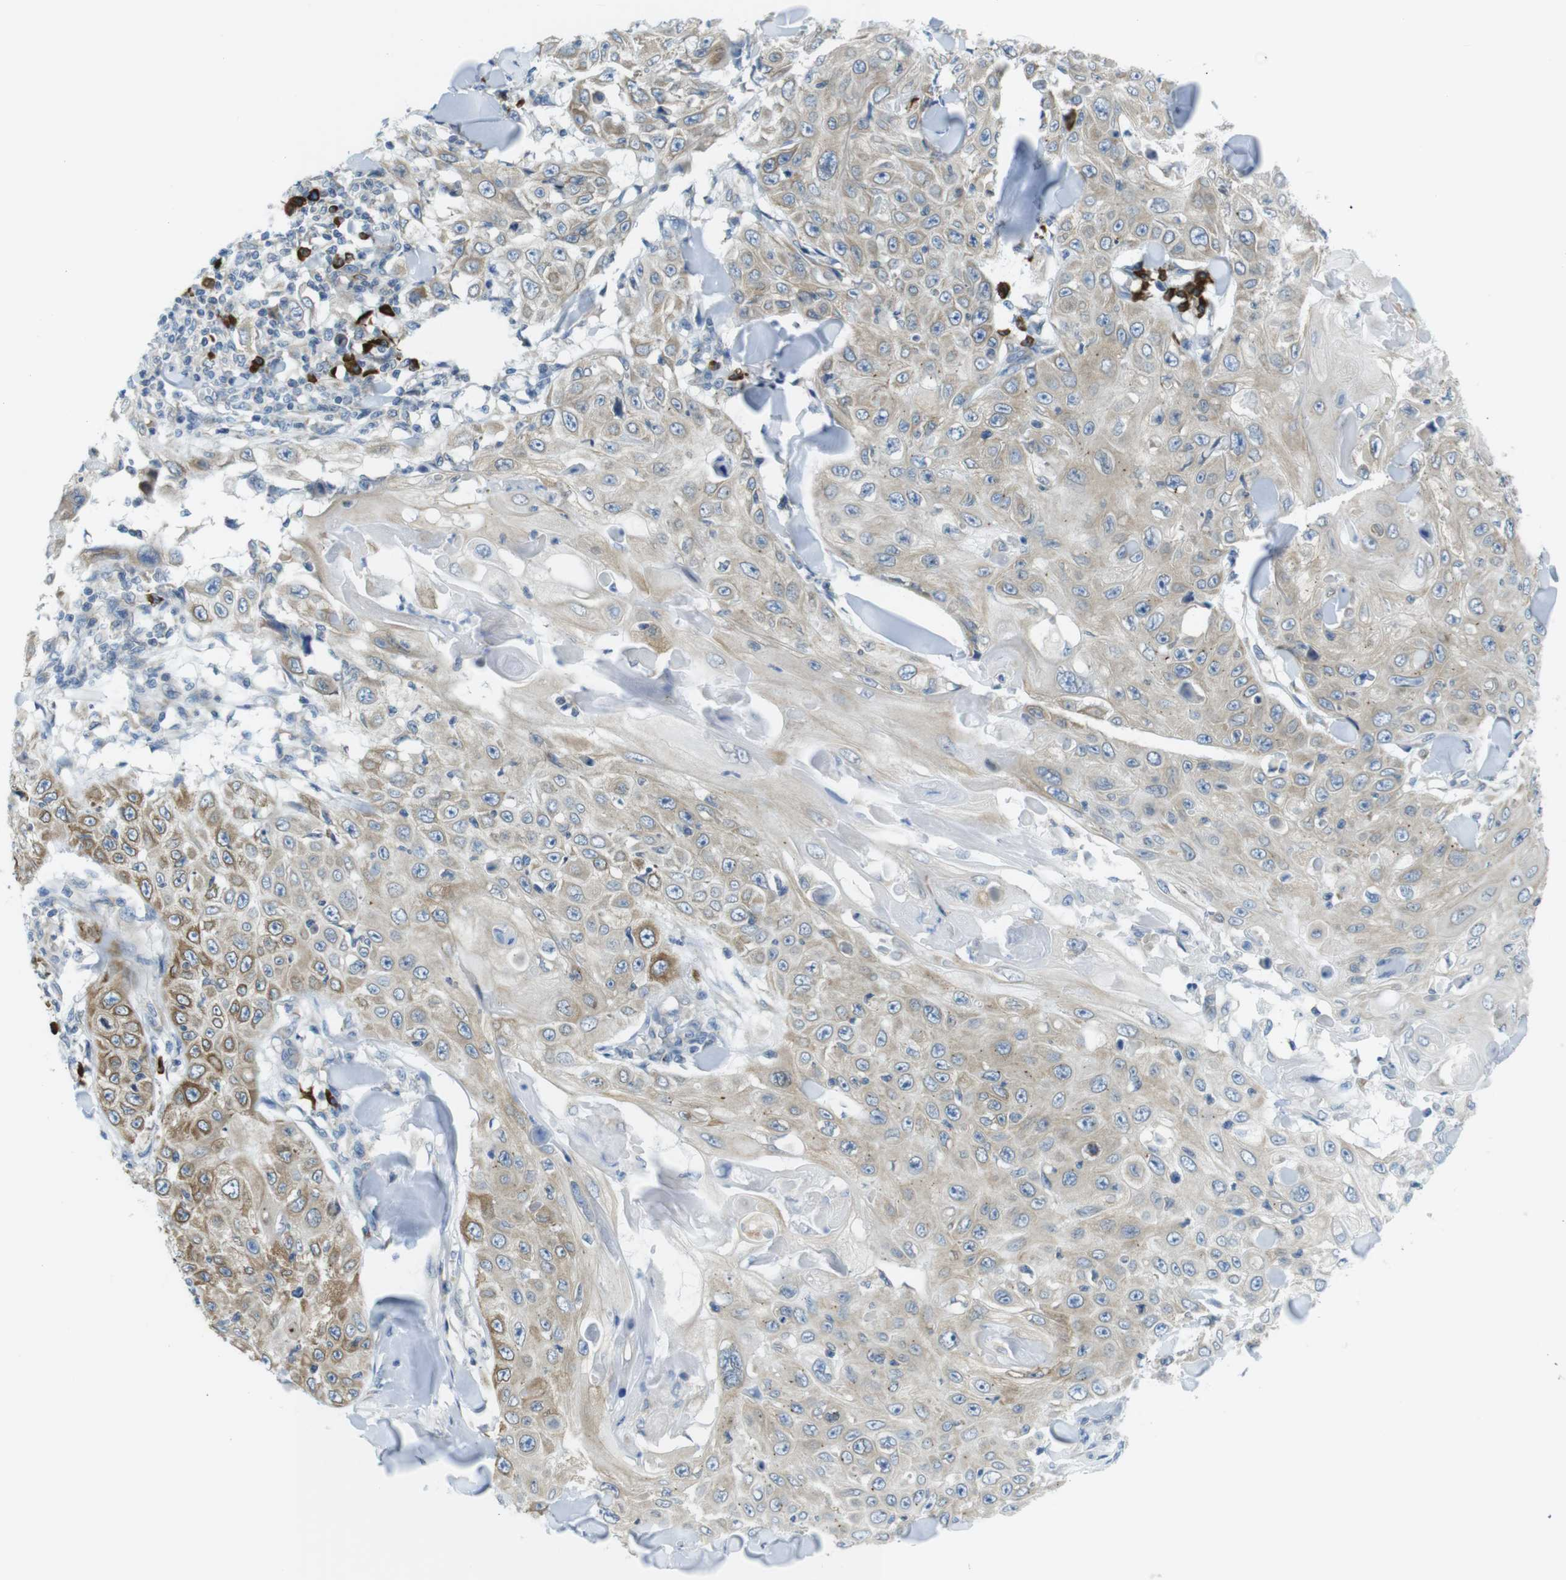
{"staining": {"intensity": "weak", "quantity": ">75%", "location": "cytoplasmic/membranous"}, "tissue": "skin cancer", "cell_type": "Tumor cells", "image_type": "cancer", "snomed": [{"axis": "morphology", "description": "Squamous cell carcinoma, NOS"}, {"axis": "topography", "description": "Skin"}], "caption": "Protein staining by immunohistochemistry (IHC) reveals weak cytoplasmic/membranous staining in about >75% of tumor cells in skin cancer (squamous cell carcinoma).", "gene": "CLPTM1L", "patient": {"sex": "male", "age": 86}}